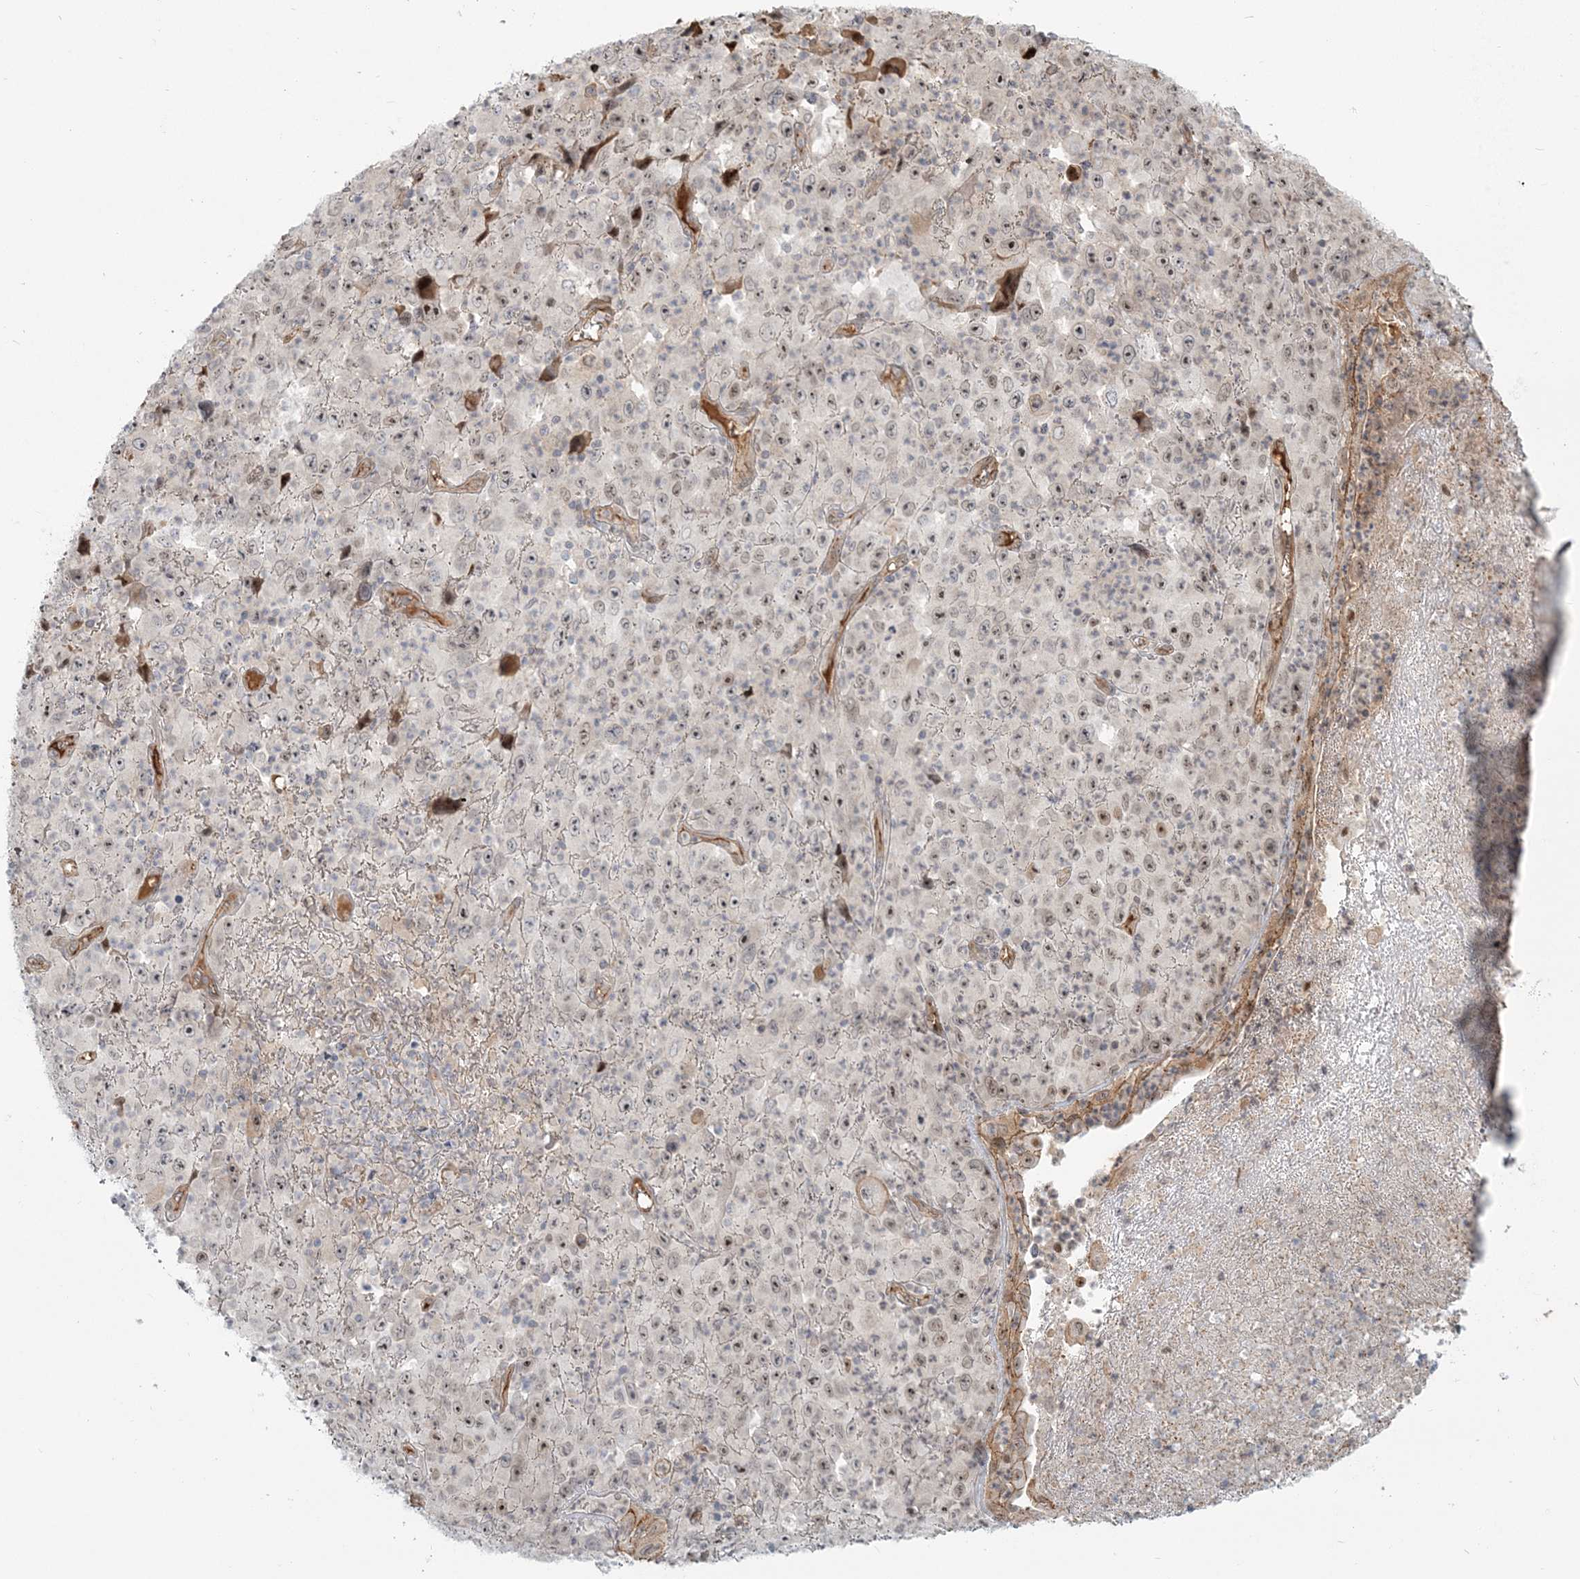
{"staining": {"intensity": "weak", "quantity": ">75%", "location": "nuclear"}, "tissue": "melanoma", "cell_type": "Tumor cells", "image_type": "cancer", "snomed": [{"axis": "morphology", "description": "Malignant melanoma, Metastatic site"}, {"axis": "topography", "description": "Skin"}], "caption": "Immunohistochemistry (IHC) micrograph of neoplastic tissue: human melanoma stained using IHC displays low levels of weak protein expression localized specifically in the nuclear of tumor cells, appearing as a nuclear brown color.", "gene": "SH3PXD2A", "patient": {"sex": "female", "age": 56}}